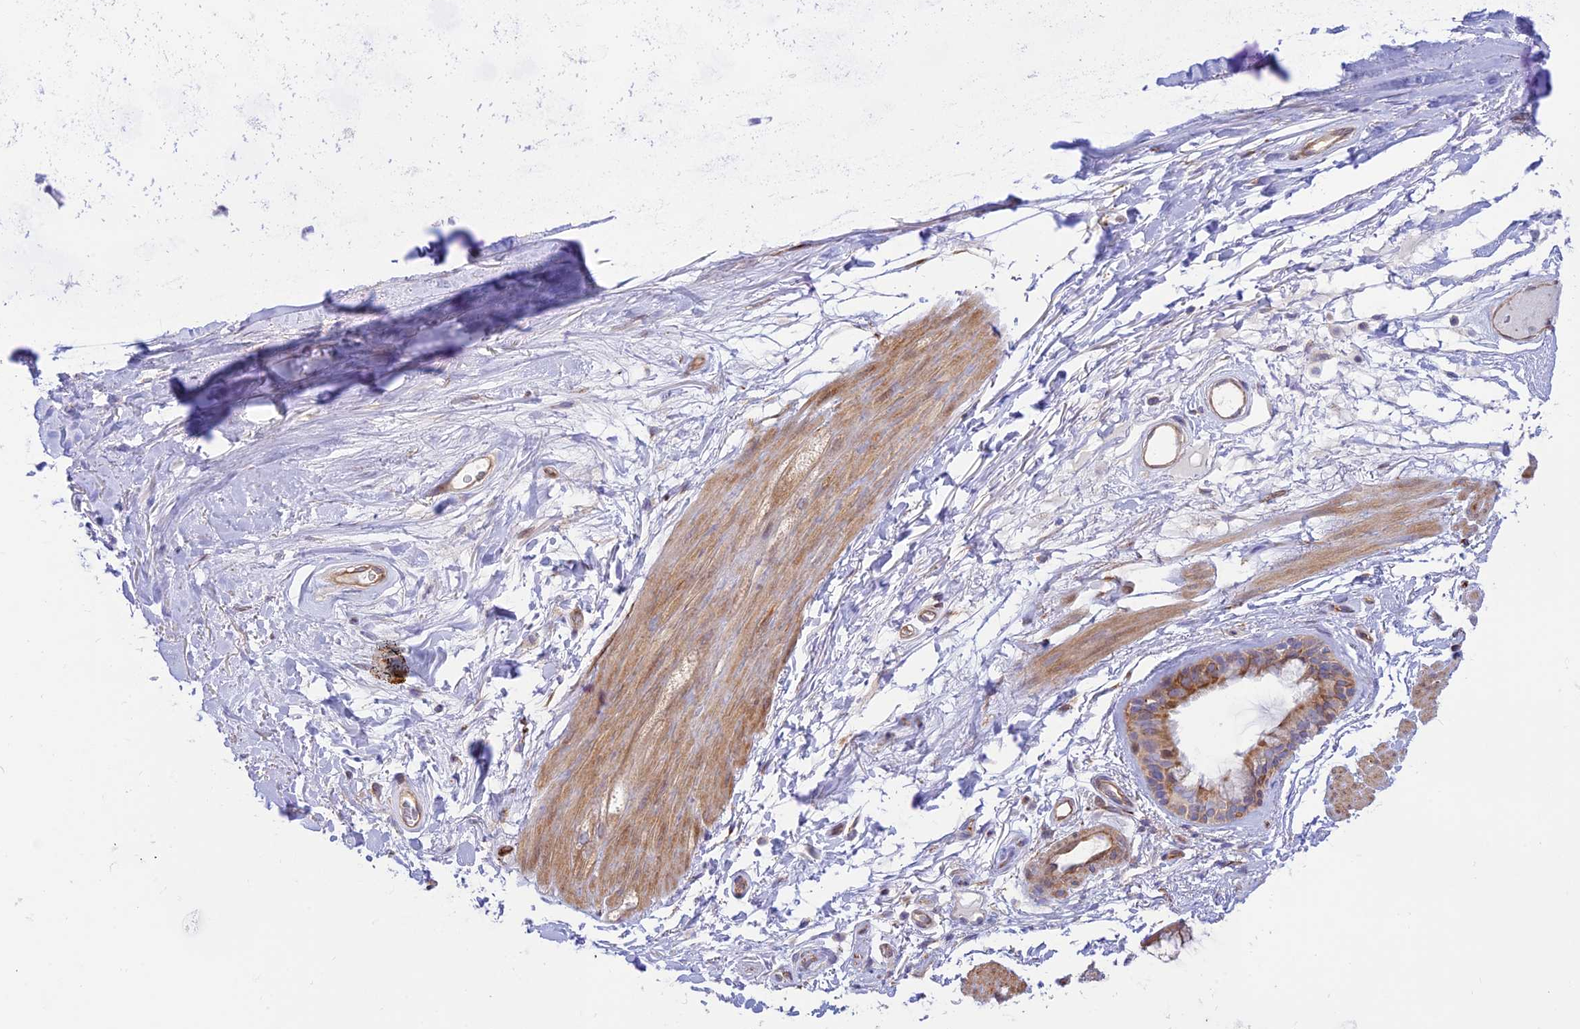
{"staining": {"intensity": "negative", "quantity": "none", "location": "none"}, "tissue": "adipose tissue", "cell_type": "Adipocytes", "image_type": "normal", "snomed": [{"axis": "morphology", "description": "Normal tissue, NOS"}, {"axis": "topography", "description": "Cartilage tissue"}], "caption": "Immunohistochemistry (IHC) histopathology image of benign adipose tissue: adipose tissue stained with DAB demonstrates no significant protein expression in adipocytes.", "gene": "KCNAB1", "patient": {"sex": "female", "age": 63}}